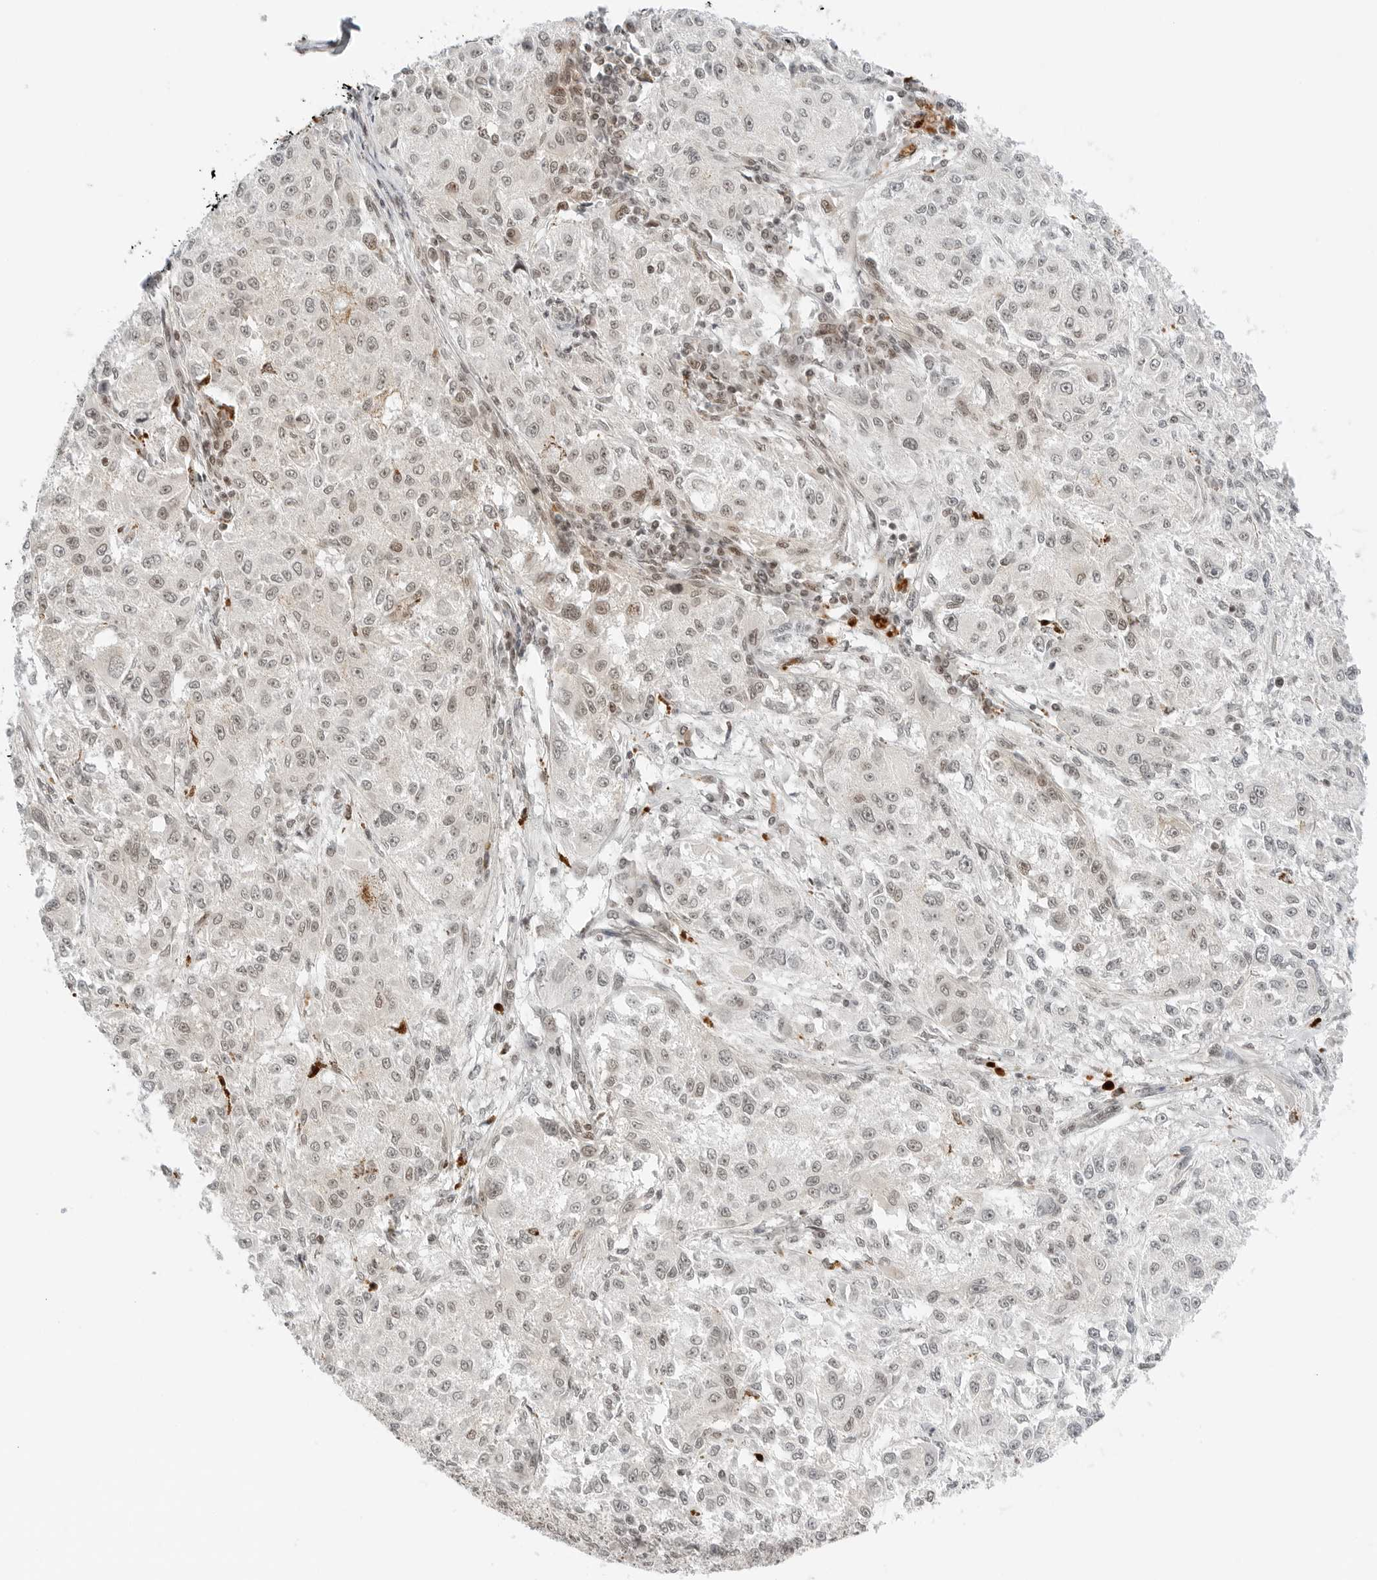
{"staining": {"intensity": "moderate", "quantity": "25%-75%", "location": "nuclear"}, "tissue": "melanoma", "cell_type": "Tumor cells", "image_type": "cancer", "snomed": [{"axis": "morphology", "description": "Necrosis, NOS"}, {"axis": "morphology", "description": "Malignant melanoma, NOS"}, {"axis": "topography", "description": "Skin"}], "caption": "The histopathology image displays staining of malignant melanoma, revealing moderate nuclear protein staining (brown color) within tumor cells. (IHC, brightfield microscopy, high magnification).", "gene": "CRTC2", "patient": {"sex": "female", "age": 87}}